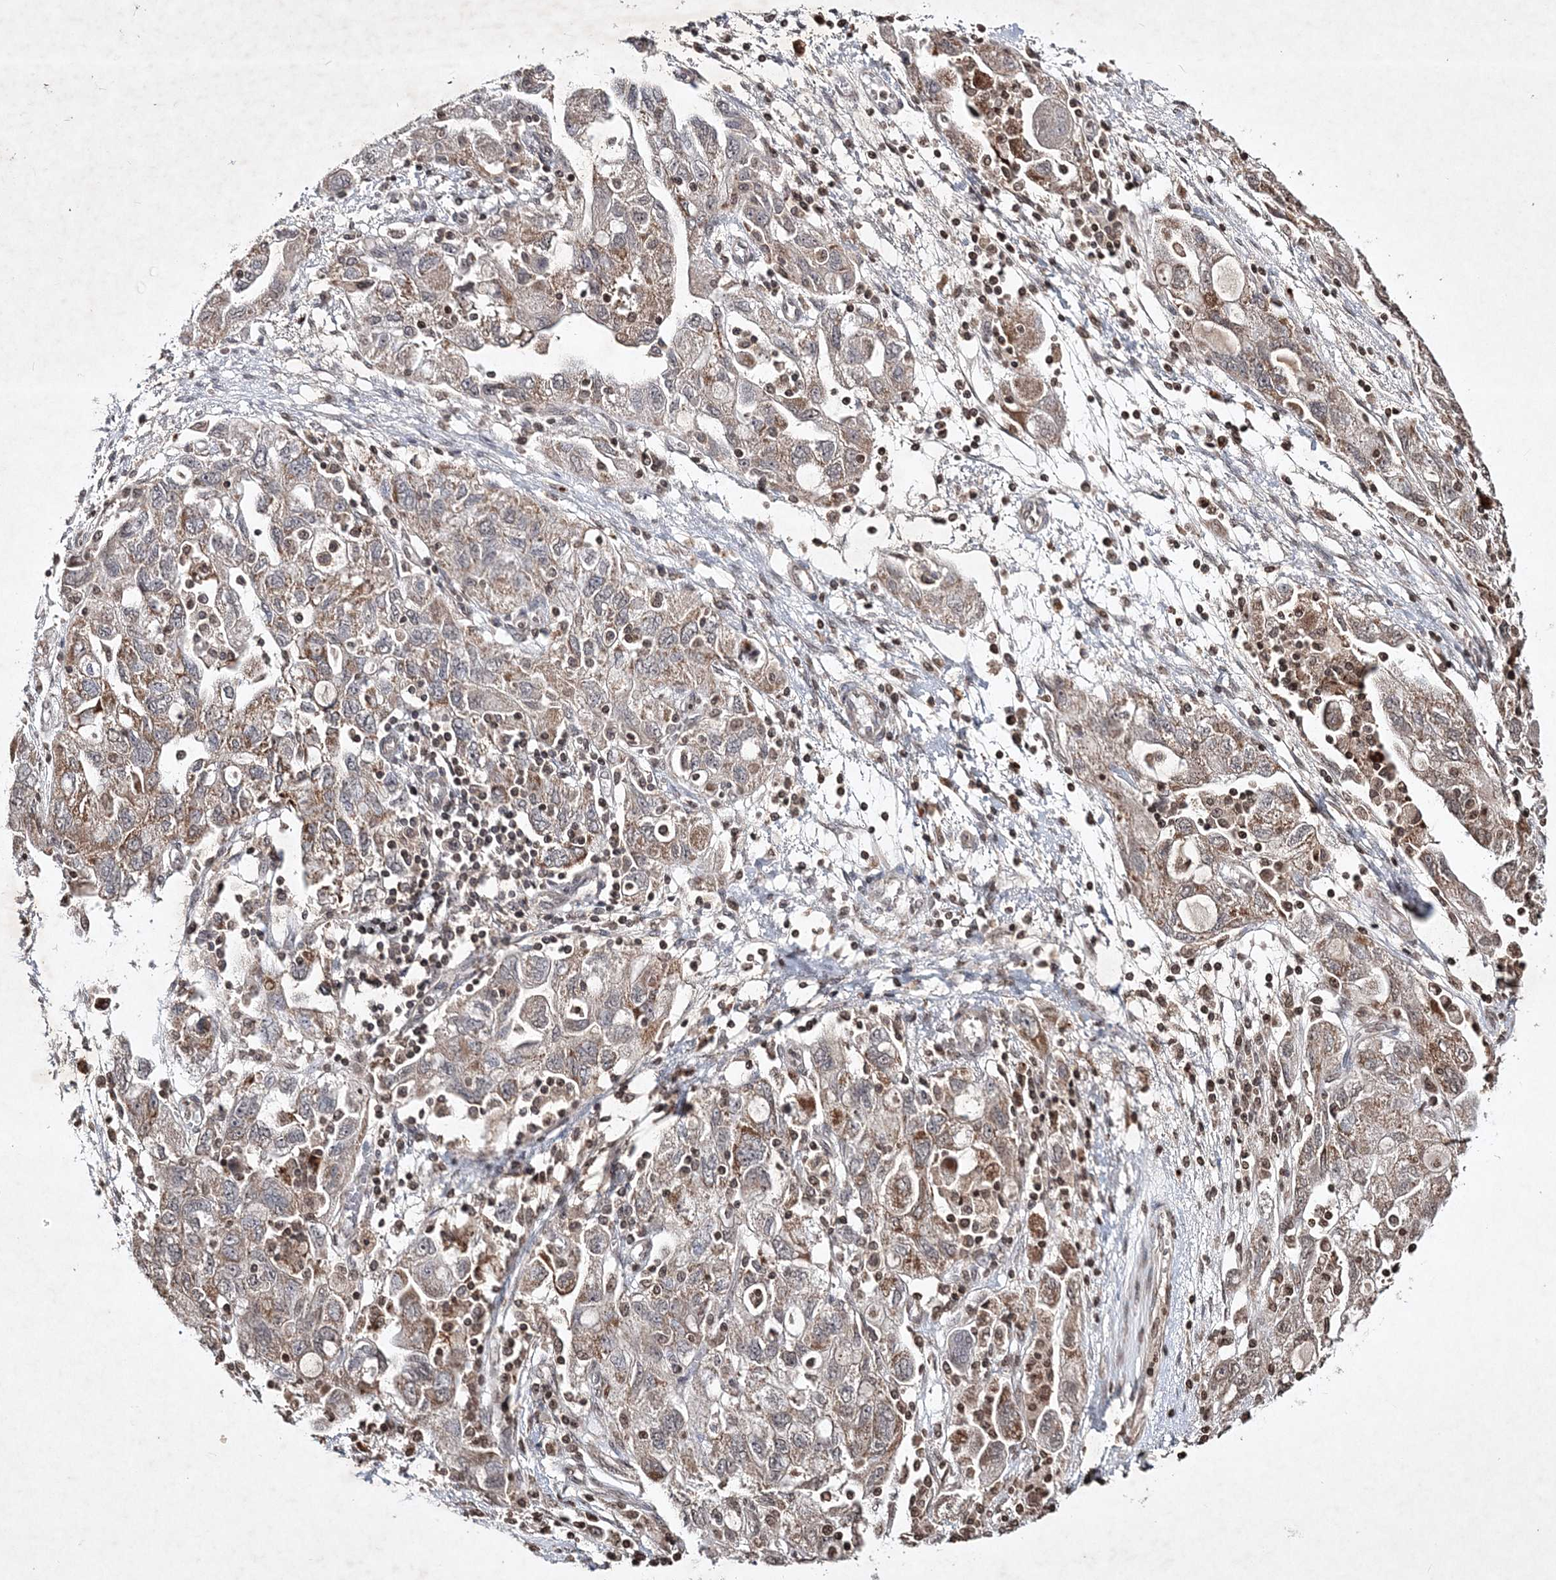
{"staining": {"intensity": "moderate", "quantity": ">75%", "location": "cytoplasmic/membranous"}, "tissue": "ovarian cancer", "cell_type": "Tumor cells", "image_type": "cancer", "snomed": [{"axis": "morphology", "description": "Carcinoma, NOS"}, {"axis": "morphology", "description": "Cystadenocarcinoma, serous, NOS"}, {"axis": "topography", "description": "Ovary"}], "caption": "Human ovarian cancer (serous cystadenocarcinoma) stained with a protein marker shows moderate staining in tumor cells.", "gene": "SOWAHB", "patient": {"sex": "female", "age": 69}}